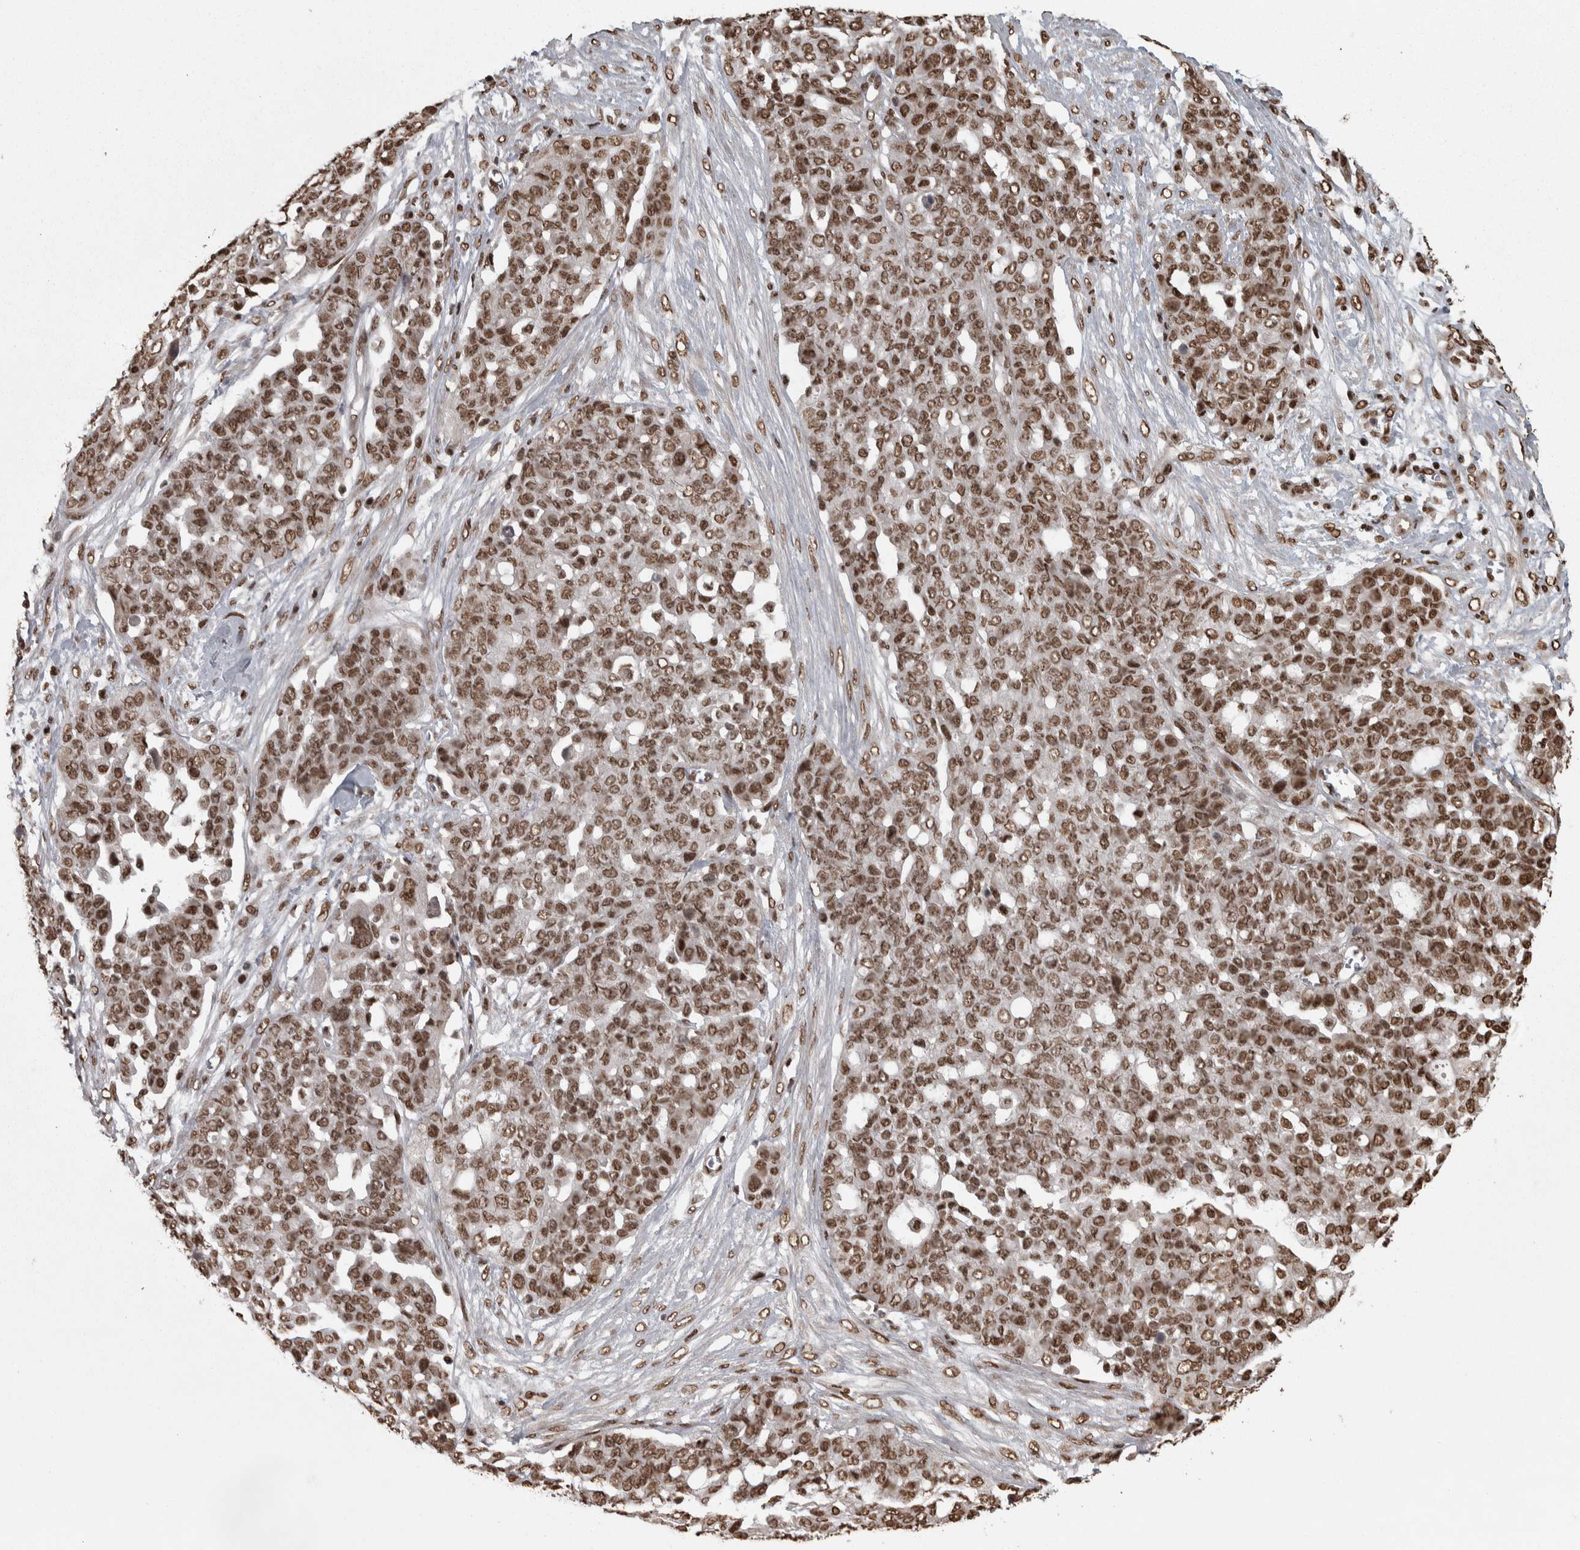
{"staining": {"intensity": "moderate", "quantity": ">75%", "location": "nuclear"}, "tissue": "ovarian cancer", "cell_type": "Tumor cells", "image_type": "cancer", "snomed": [{"axis": "morphology", "description": "Cystadenocarcinoma, serous, NOS"}, {"axis": "topography", "description": "Soft tissue"}, {"axis": "topography", "description": "Ovary"}], "caption": "Moderate nuclear positivity is present in approximately >75% of tumor cells in ovarian serous cystadenocarcinoma. The staining was performed using DAB to visualize the protein expression in brown, while the nuclei were stained in blue with hematoxylin (Magnification: 20x).", "gene": "ZFHX4", "patient": {"sex": "female", "age": 57}}